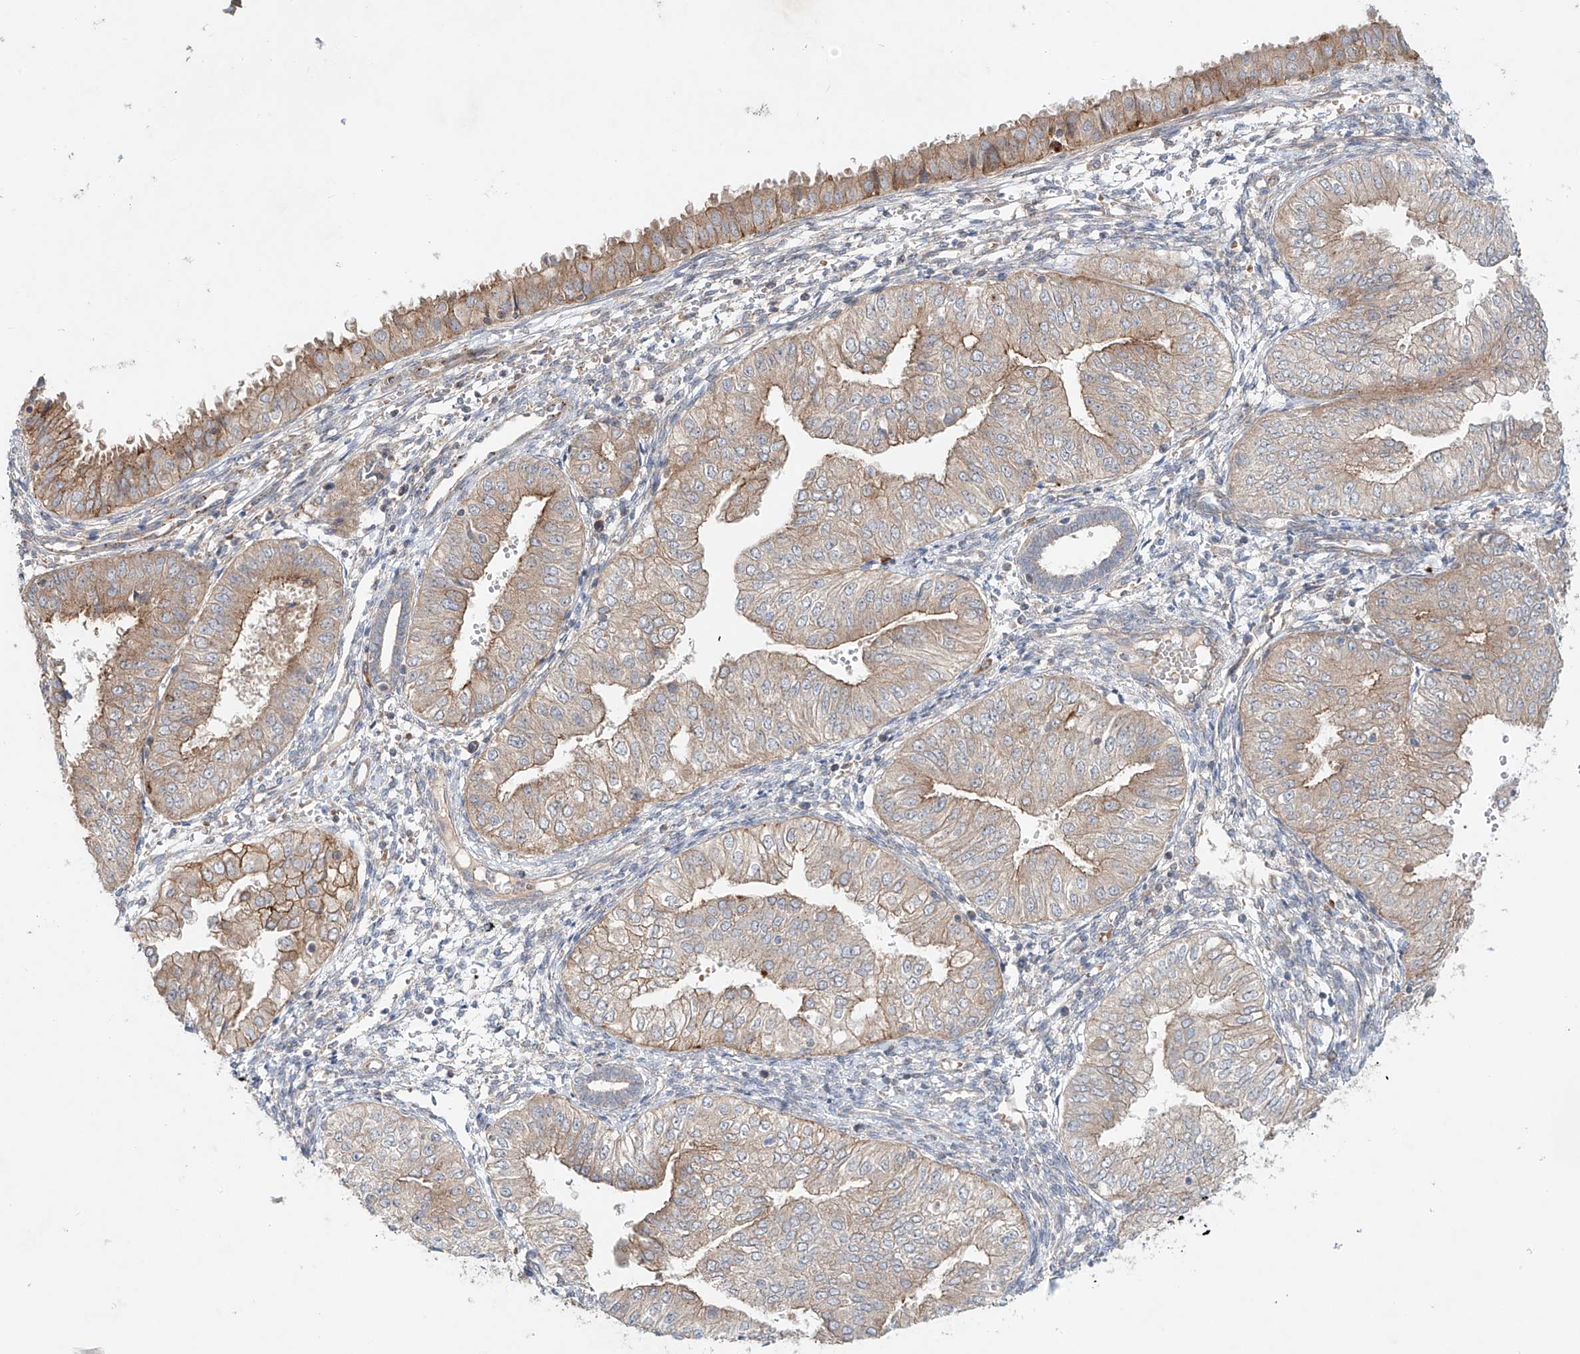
{"staining": {"intensity": "moderate", "quantity": "25%-75%", "location": "cytoplasmic/membranous"}, "tissue": "endometrial cancer", "cell_type": "Tumor cells", "image_type": "cancer", "snomed": [{"axis": "morphology", "description": "Normal tissue, NOS"}, {"axis": "morphology", "description": "Adenocarcinoma, NOS"}, {"axis": "topography", "description": "Endometrium"}], "caption": "A high-resolution micrograph shows immunohistochemistry staining of endometrial cancer (adenocarcinoma), which demonstrates moderate cytoplasmic/membranous expression in approximately 25%-75% of tumor cells. (DAB IHC with brightfield microscopy, high magnification).", "gene": "TJAP1", "patient": {"sex": "female", "age": 53}}